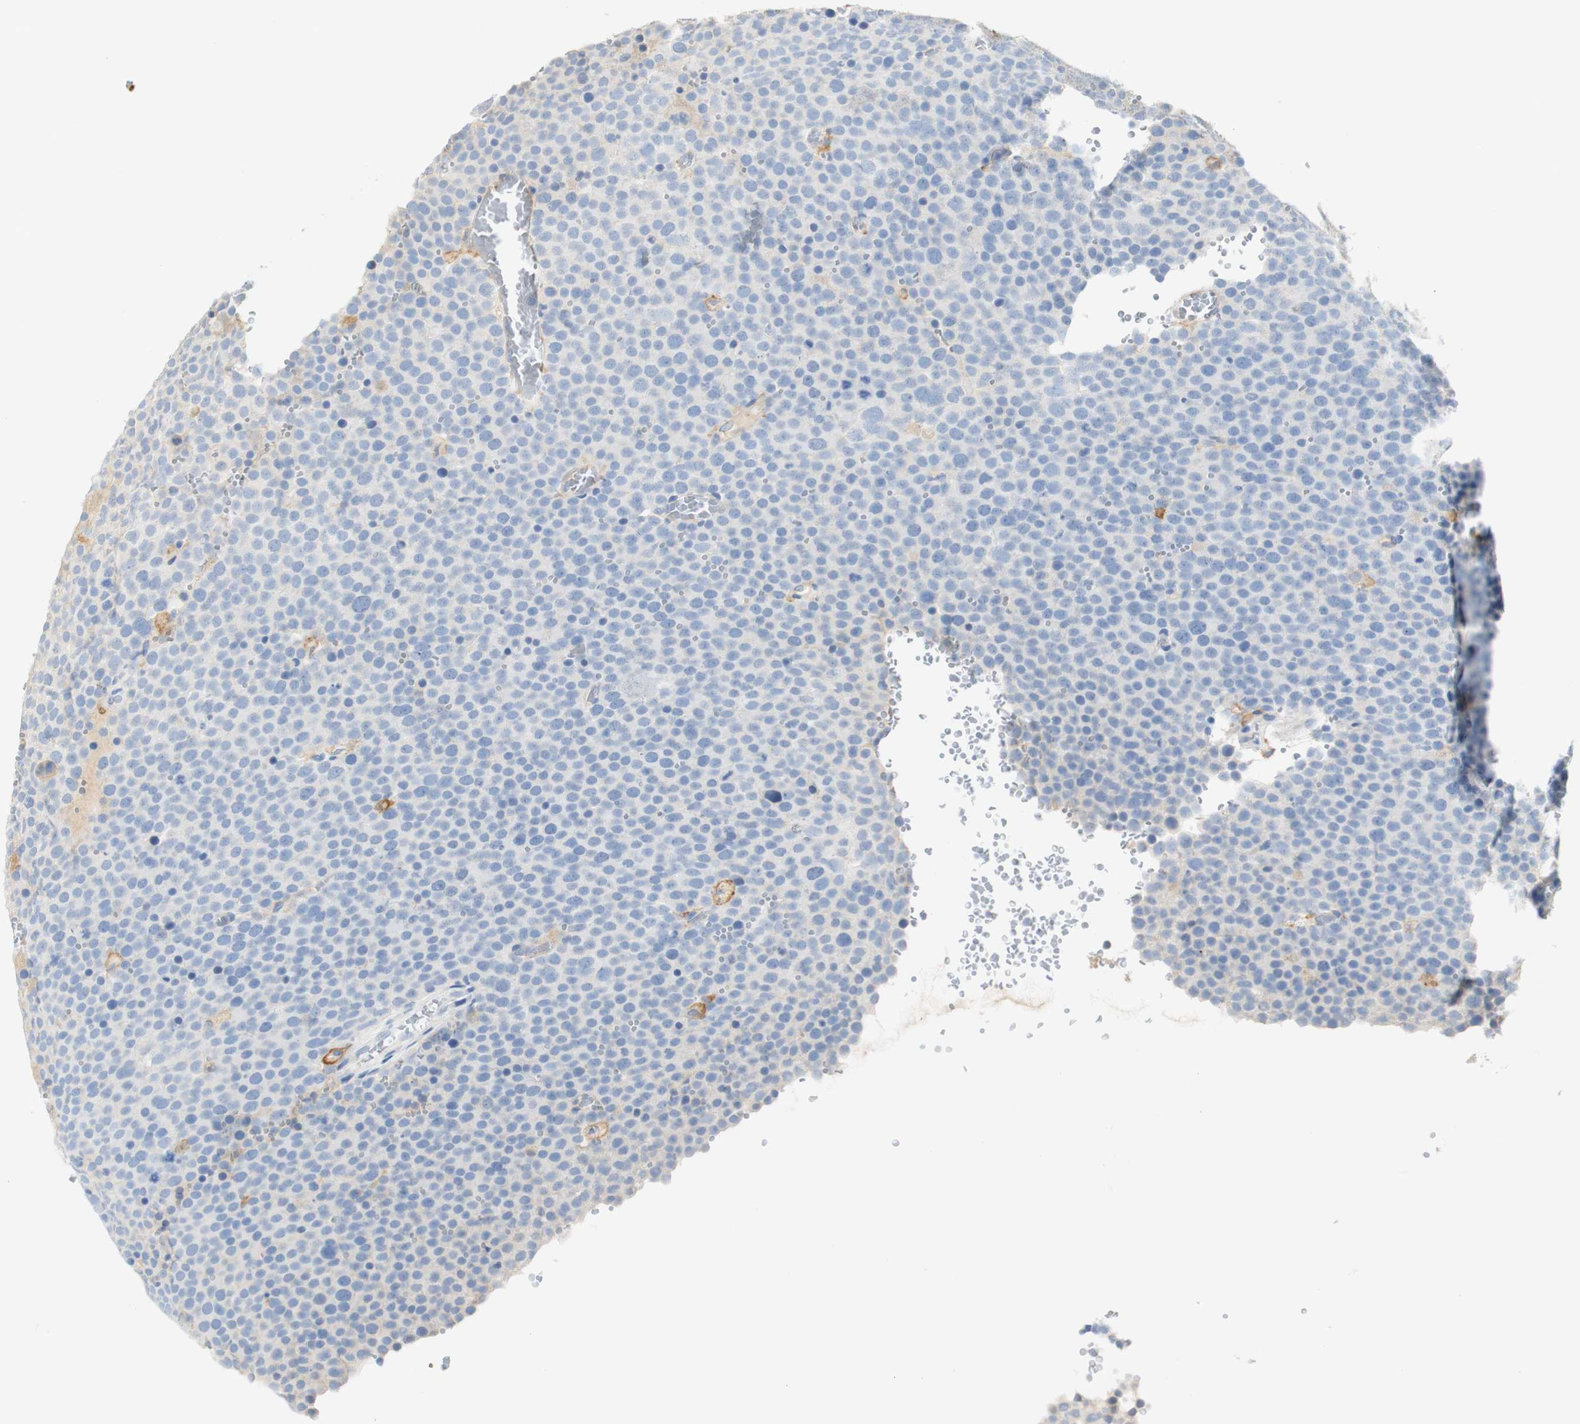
{"staining": {"intensity": "negative", "quantity": "none", "location": "none"}, "tissue": "testis cancer", "cell_type": "Tumor cells", "image_type": "cancer", "snomed": [{"axis": "morphology", "description": "Seminoma, NOS"}, {"axis": "topography", "description": "Testis"}], "caption": "Immunohistochemistry (IHC) photomicrograph of human testis cancer stained for a protein (brown), which reveals no expression in tumor cells. (Brightfield microscopy of DAB IHC at high magnification).", "gene": "FCGRT", "patient": {"sex": "male", "age": 71}}